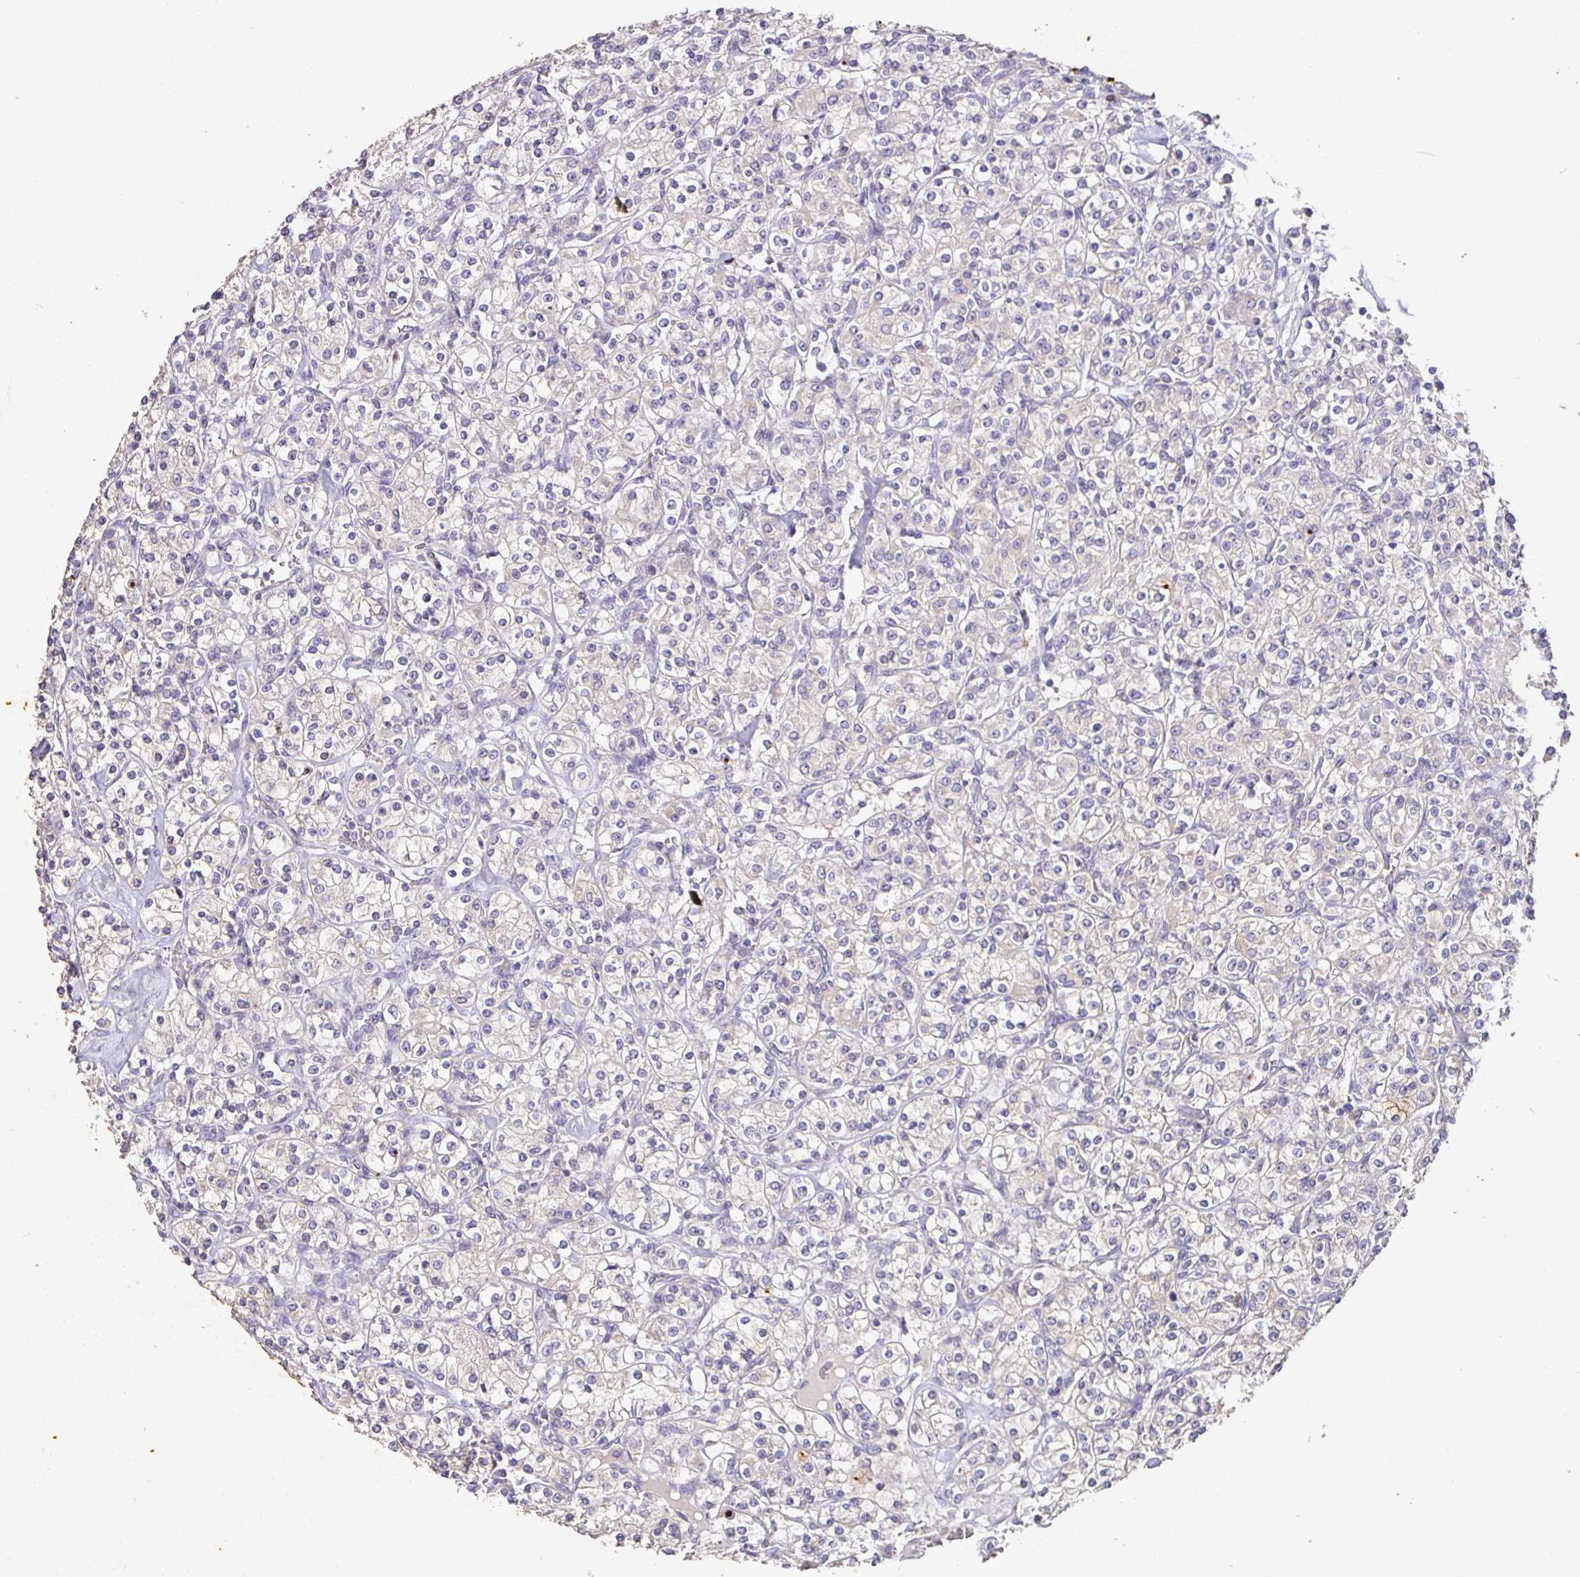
{"staining": {"intensity": "negative", "quantity": "none", "location": "none"}, "tissue": "renal cancer", "cell_type": "Tumor cells", "image_type": "cancer", "snomed": [{"axis": "morphology", "description": "Adenocarcinoma, NOS"}, {"axis": "topography", "description": "Kidney"}], "caption": "Image shows no significant protein positivity in tumor cells of renal cancer.", "gene": "SHISA4", "patient": {"sex": "male", "age": 77}}